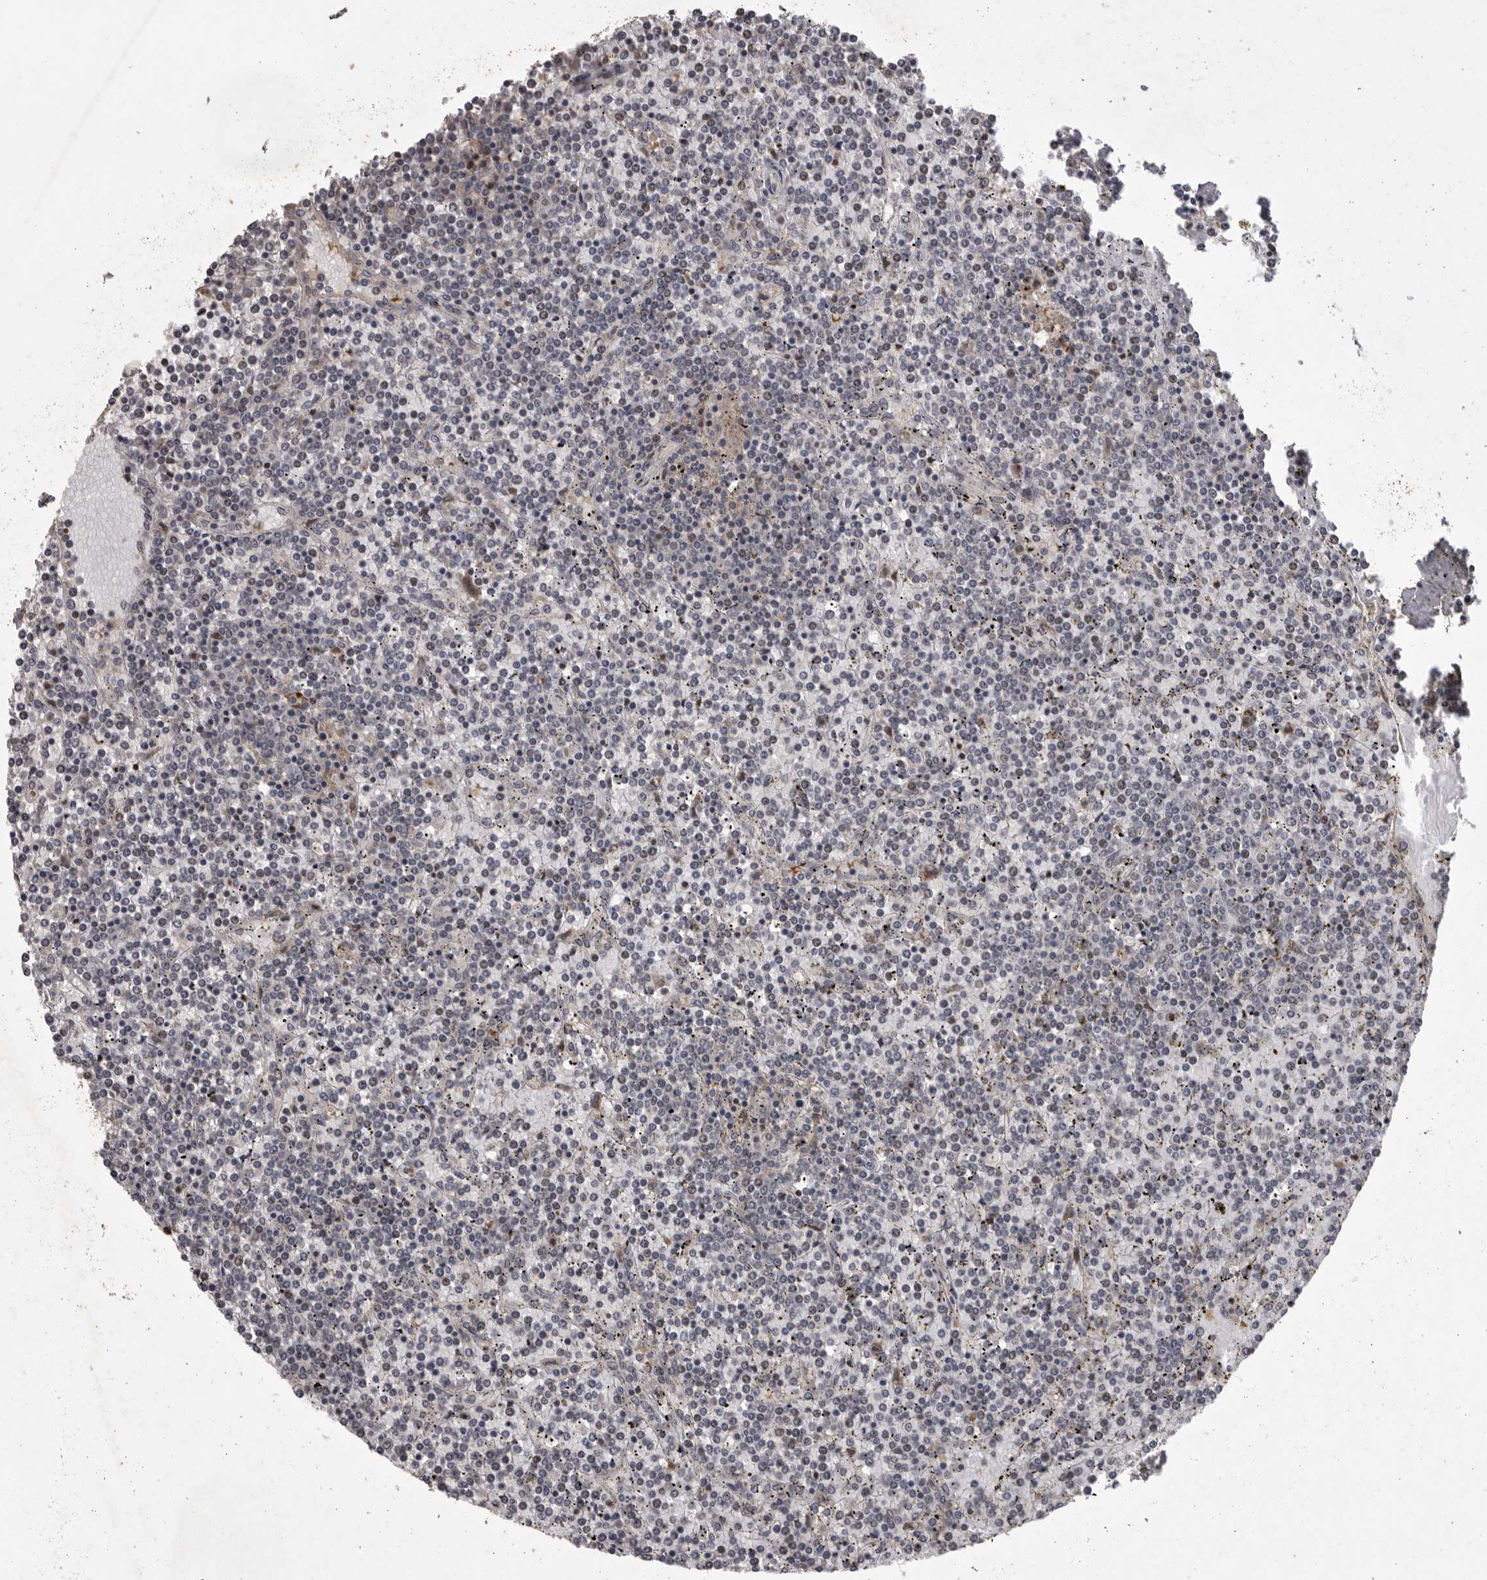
{"staining": {"intensity": "negative", "quantity": "none", "location": "none"}, "tissue": "lymphoma", "cell_type": "Tumor cells", "image_type": "cancer", "snomed": [{"axis": "morphology", "description": "Malignant lymphoma, non-Hodgkin's type, Low grade"}, {"axis": "topography", "description": "Spleen"}], "caption": "IHC of lymphoma displays no expression in tumor cells.", "gene": "MAN2A1", "patient": {"sex": "female", "age": 19}}